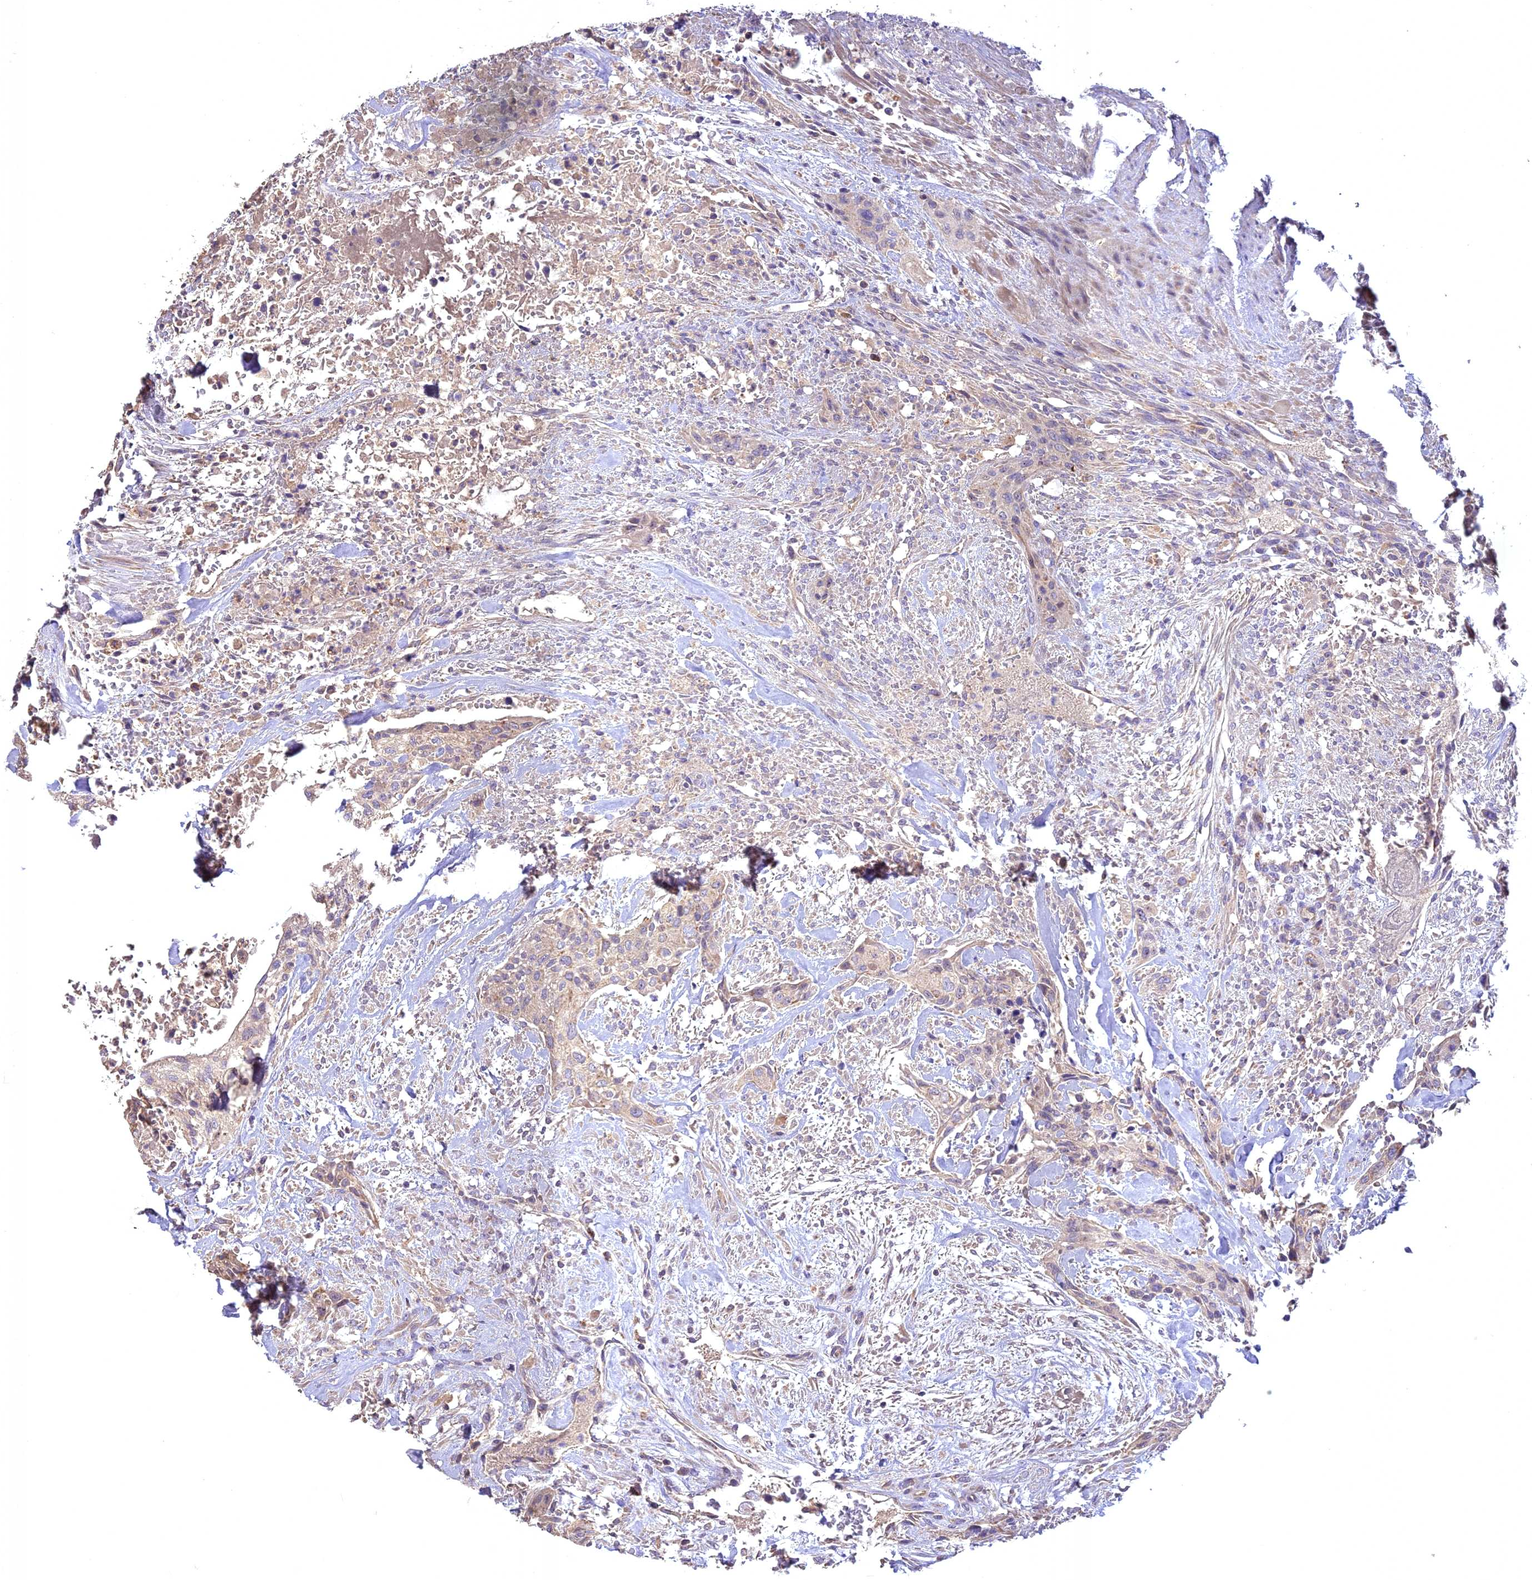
{"staining": {"intensity": "weak", "quantity": "25%-75%", "location": "cytoplasmic/membranous"}, "tissue": "urothelial cancer", "cell_type": "Tumor cells", "image_type": "cancer", "snomed": [{"axis": "morphology", "description": "Urothelial carcinoma, High grade"}, {"axis": "topography", "description": "Urinary bladder"}], "caption": "A brown stain highlights weak cytoplasmic/membranous staining of a protein in human urothelial cancer tumor cells. (DAB (3,3'-diaminobenzidine) = brown stain, brightfield microscopy at high magnification).", "gene": "NUDT8", "patient": {"sex": "male", "age": 35}}